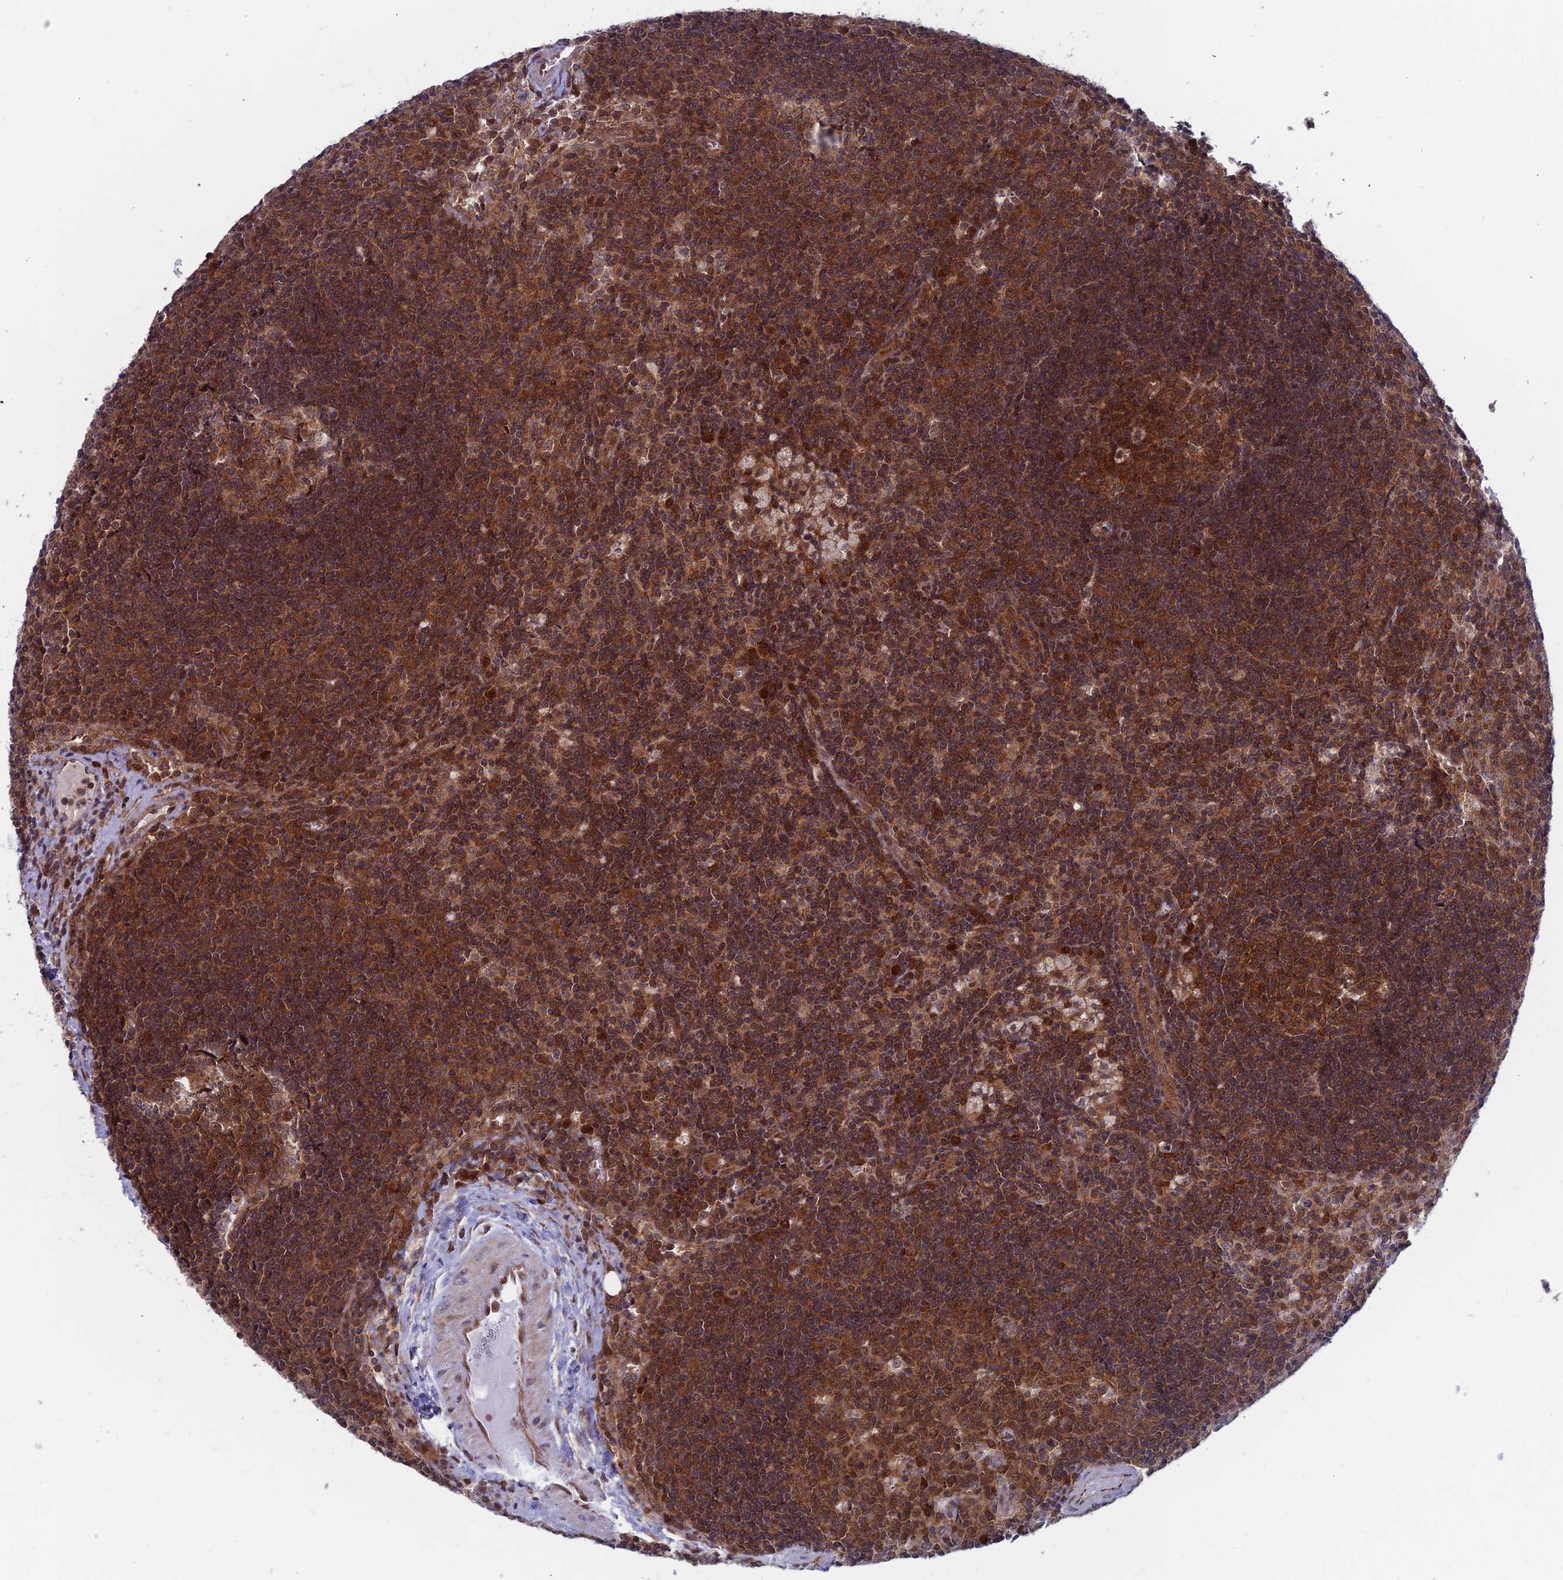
{"staining": {"intensity": "strong", "quantity": ">75%", "location": "cytoplasmic/membranous,nuclear"}, "tissue": "lymph node", "cell_type": "Germinal center cells", "image_type": "normal", "snomed": [{"axis": "morphology", "description": "Normal tissue, NOS"}, {"axis": "topography", "description": "Lymph node"}], "caption": "A brown stain labels strong cytoplasmic/membranous,nuclear positivity of a protein in germinal center cells of normal lymph node. (DAB IHC, brown staining for protein, blue staining for nuclei).", "gene": "IGBP1", "patient": {"sex": "male", "age": 58}}